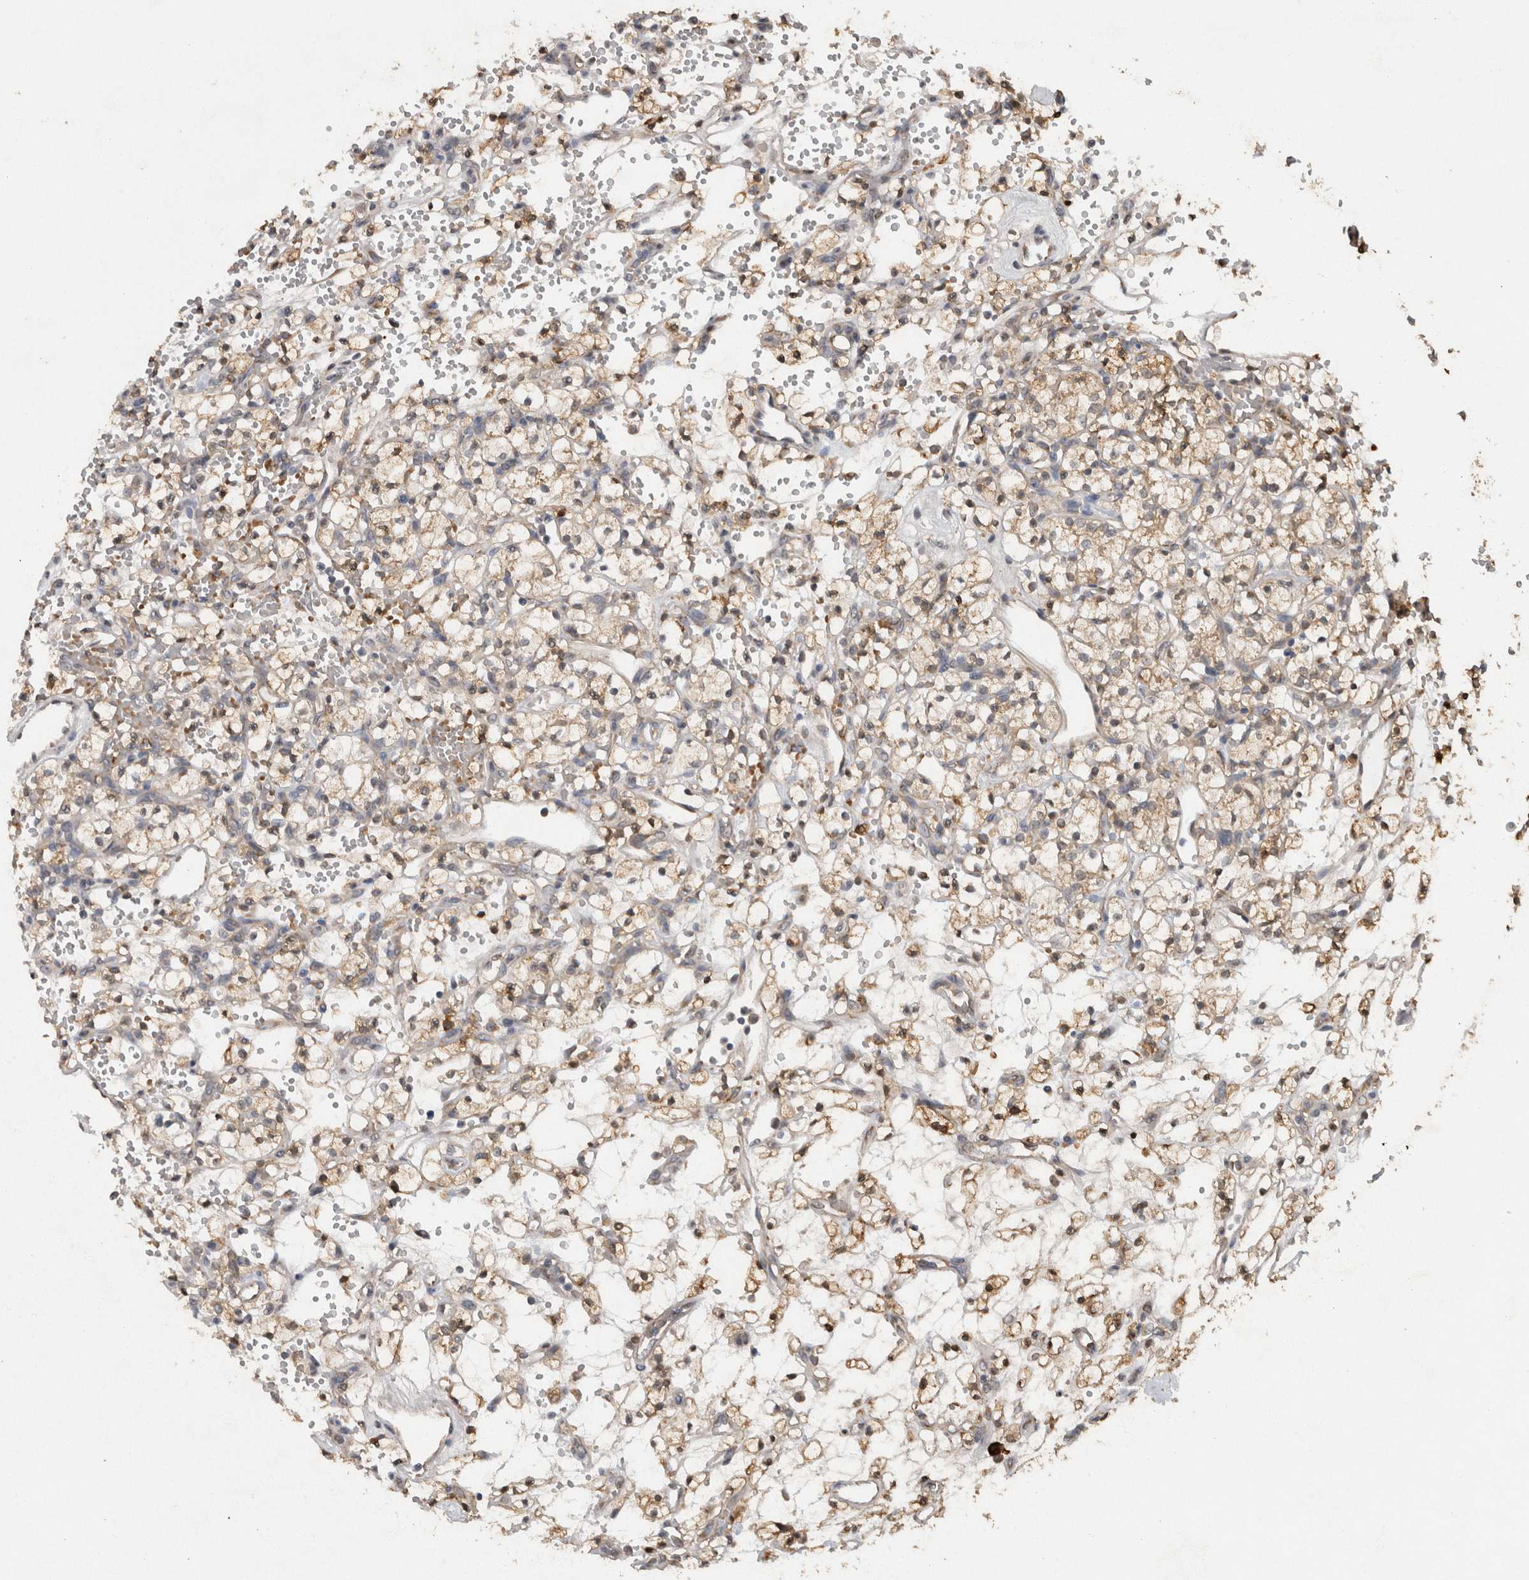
{"staining": {"intensity": "weak", "quantity": ">75%", "location": "cytoplasmic/membranous"}, "tissue": "renal cancer", "cell_type": "Tumor cells", "image_type": "cancer", "snomed": [{"axis": "morphology", "description": "Adenocarcinoma, NOS"}, {"axis": "topography", "description": "Kidney"}], "caption": "IHC micrograph of renal cancer stained for a protein (brown), which reveals low levels of weak cytoplasmic/membranous expression in approximately >75% of tumor cells.", "gene": "ADGRL3", "patient": {"sex": "female", "age": 60}}